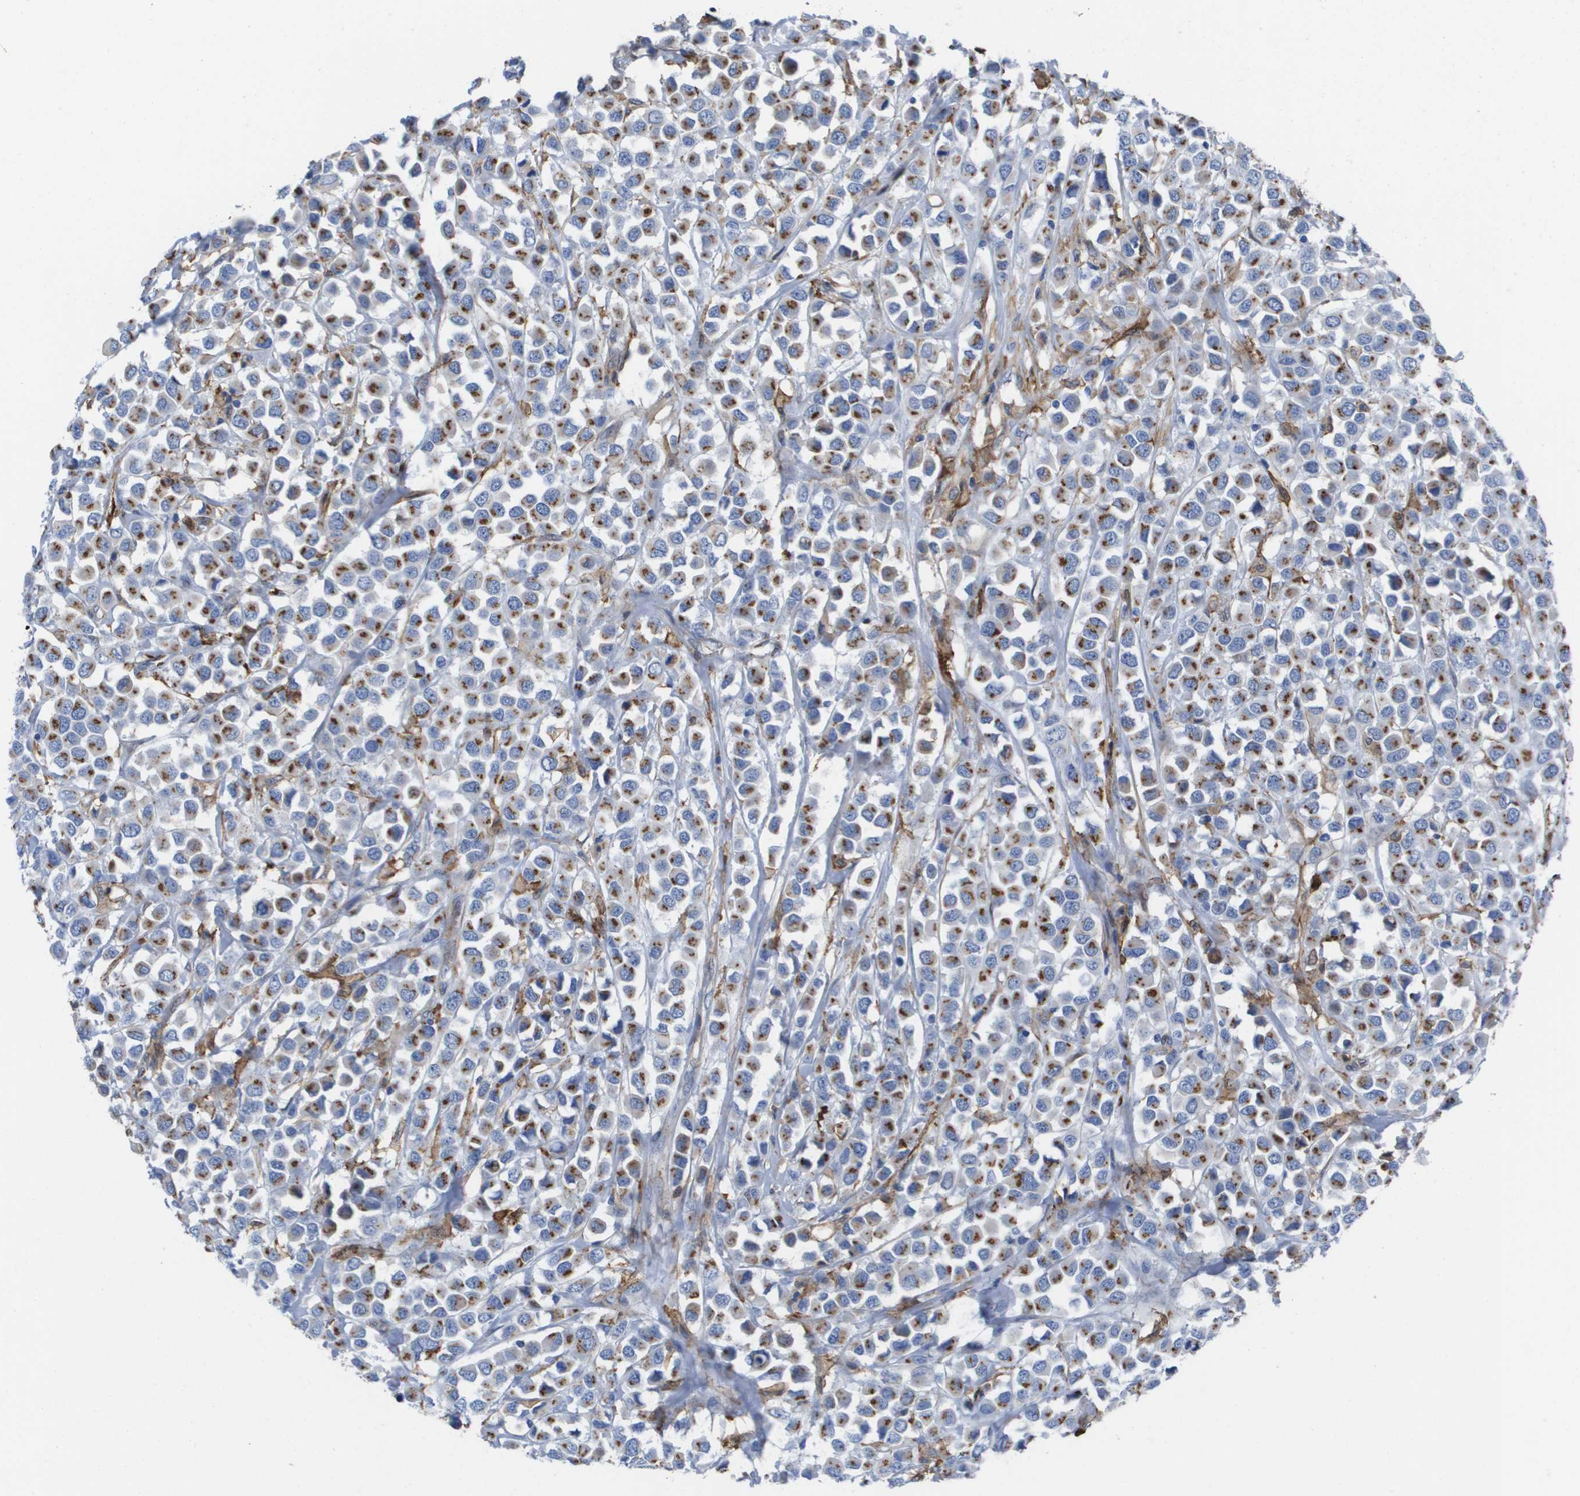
{"staining": {"intensity": "moderate", "quantity": ">75%", "location": "cytoplasmic/membranous"}, "tissue": "breast cancer", "cell_type": "Tumor cells", "image_type": "cancer", "snomed": [{"axis": "morphology", "description": "Duct carcinoma"}, {"axis": "topography", "description": "Breast"}], "caption": "An immunohistochemistry (IHC) histopathology image of tumor tissue is shown. Protein staining in brown shows moderate cytoplasmic/membranous positivity in breast cancer (infiltrating ductal carcinoma) within tumor cells. The staining was performed using DAB (3,3'-diaminobenzidine) to visualize the protein expression in brown, while the nuclei were stained in blue with hematoxylin (Magnification: 20x).", "gene": "SLC37A2", "patient": {"sex": "female", "age": 61}}